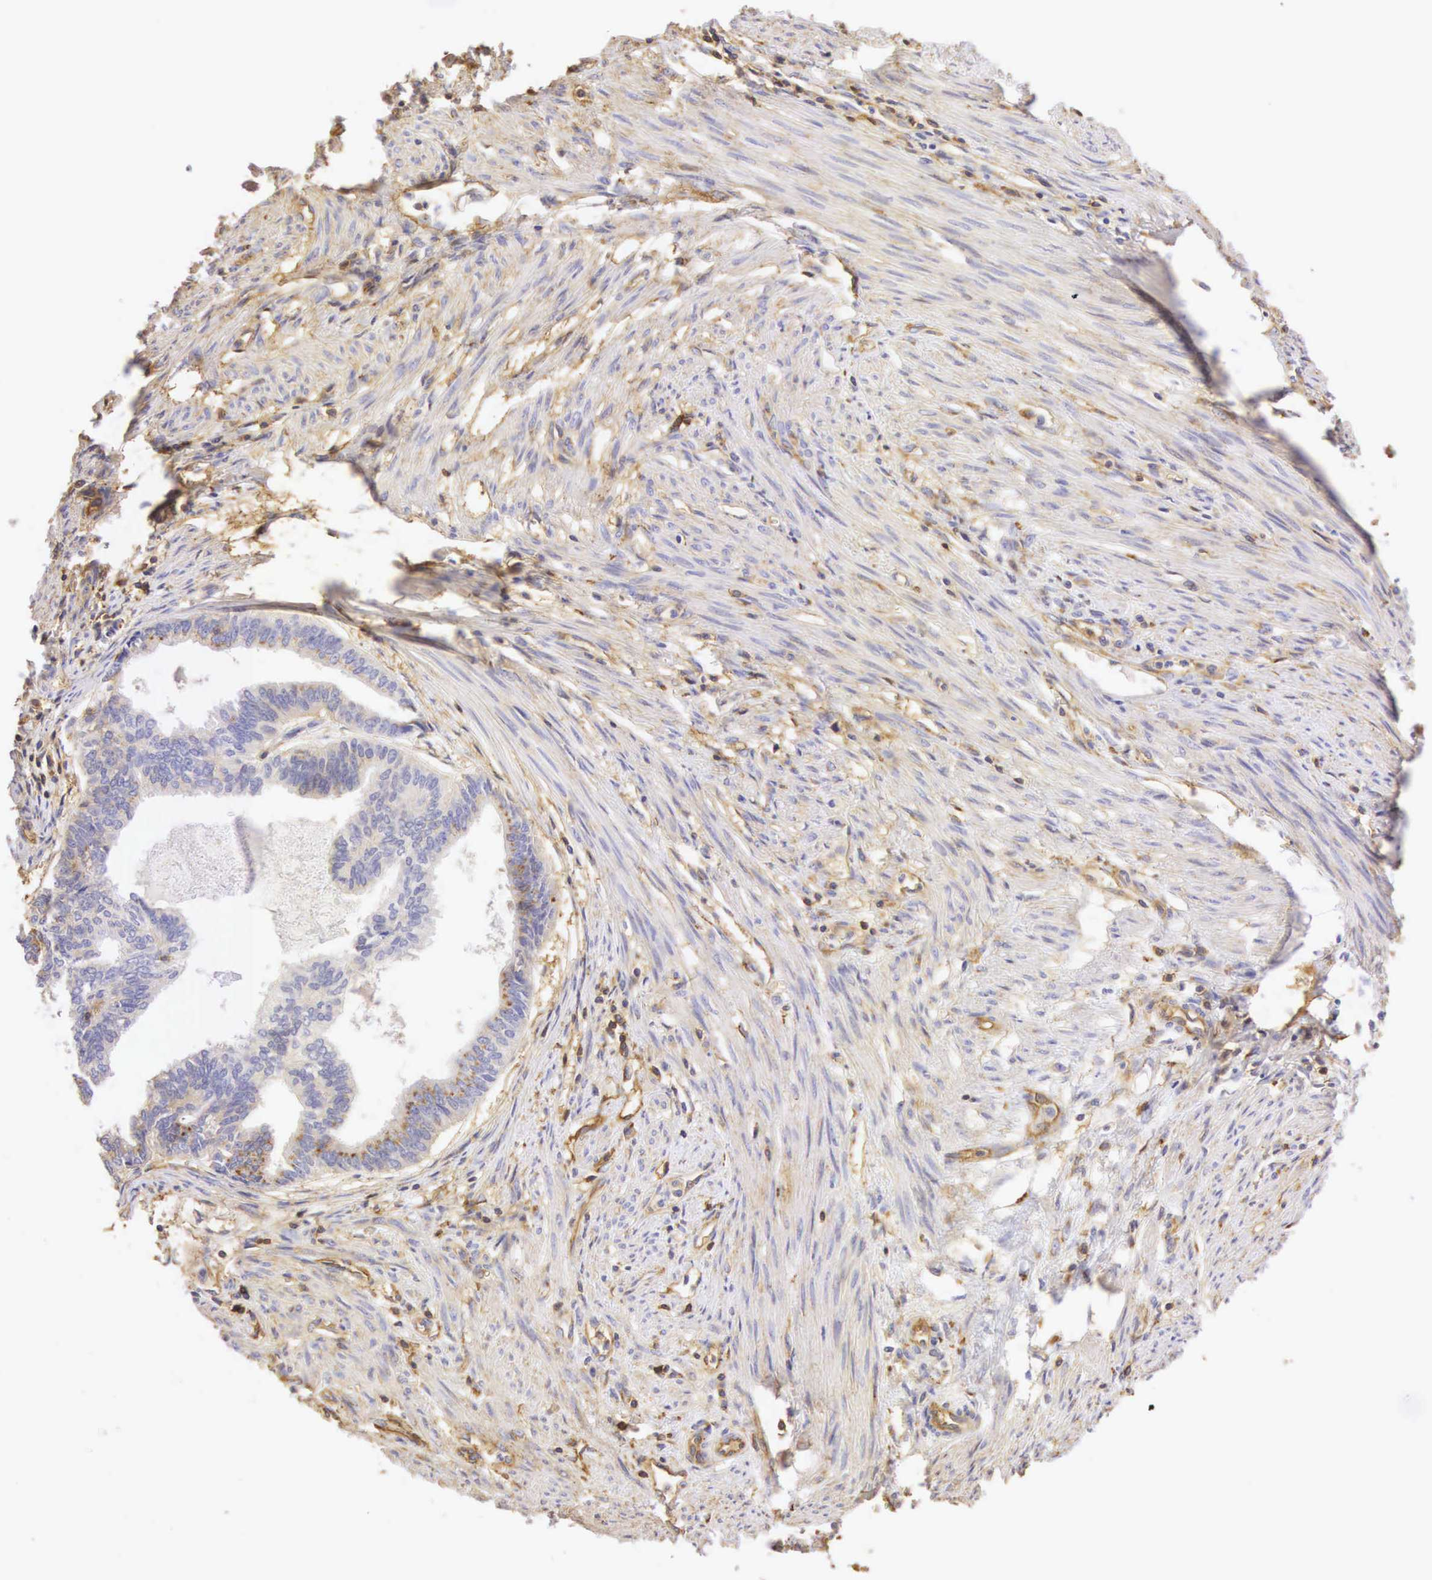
{"staining": {"intensity": "weak", "quantity": "<25%", "location": "cytoplasmic/membranous"}, "tissue": "endometrial cancer", "cell_type": "Tumor cells", "image_type": "cancer", "snomed": [{"axis": "morphology", "description": "Adenocarcinoma, NOS"}, {"axis": "topography", "description": "Endometrium"}], "caption": "Adenocarcinoma (endometrial) stained for a protein using IHC demonstrates no positivity tumor cells.", "gene": "CD99", "patient": {"sex": "female", "age": 75}}